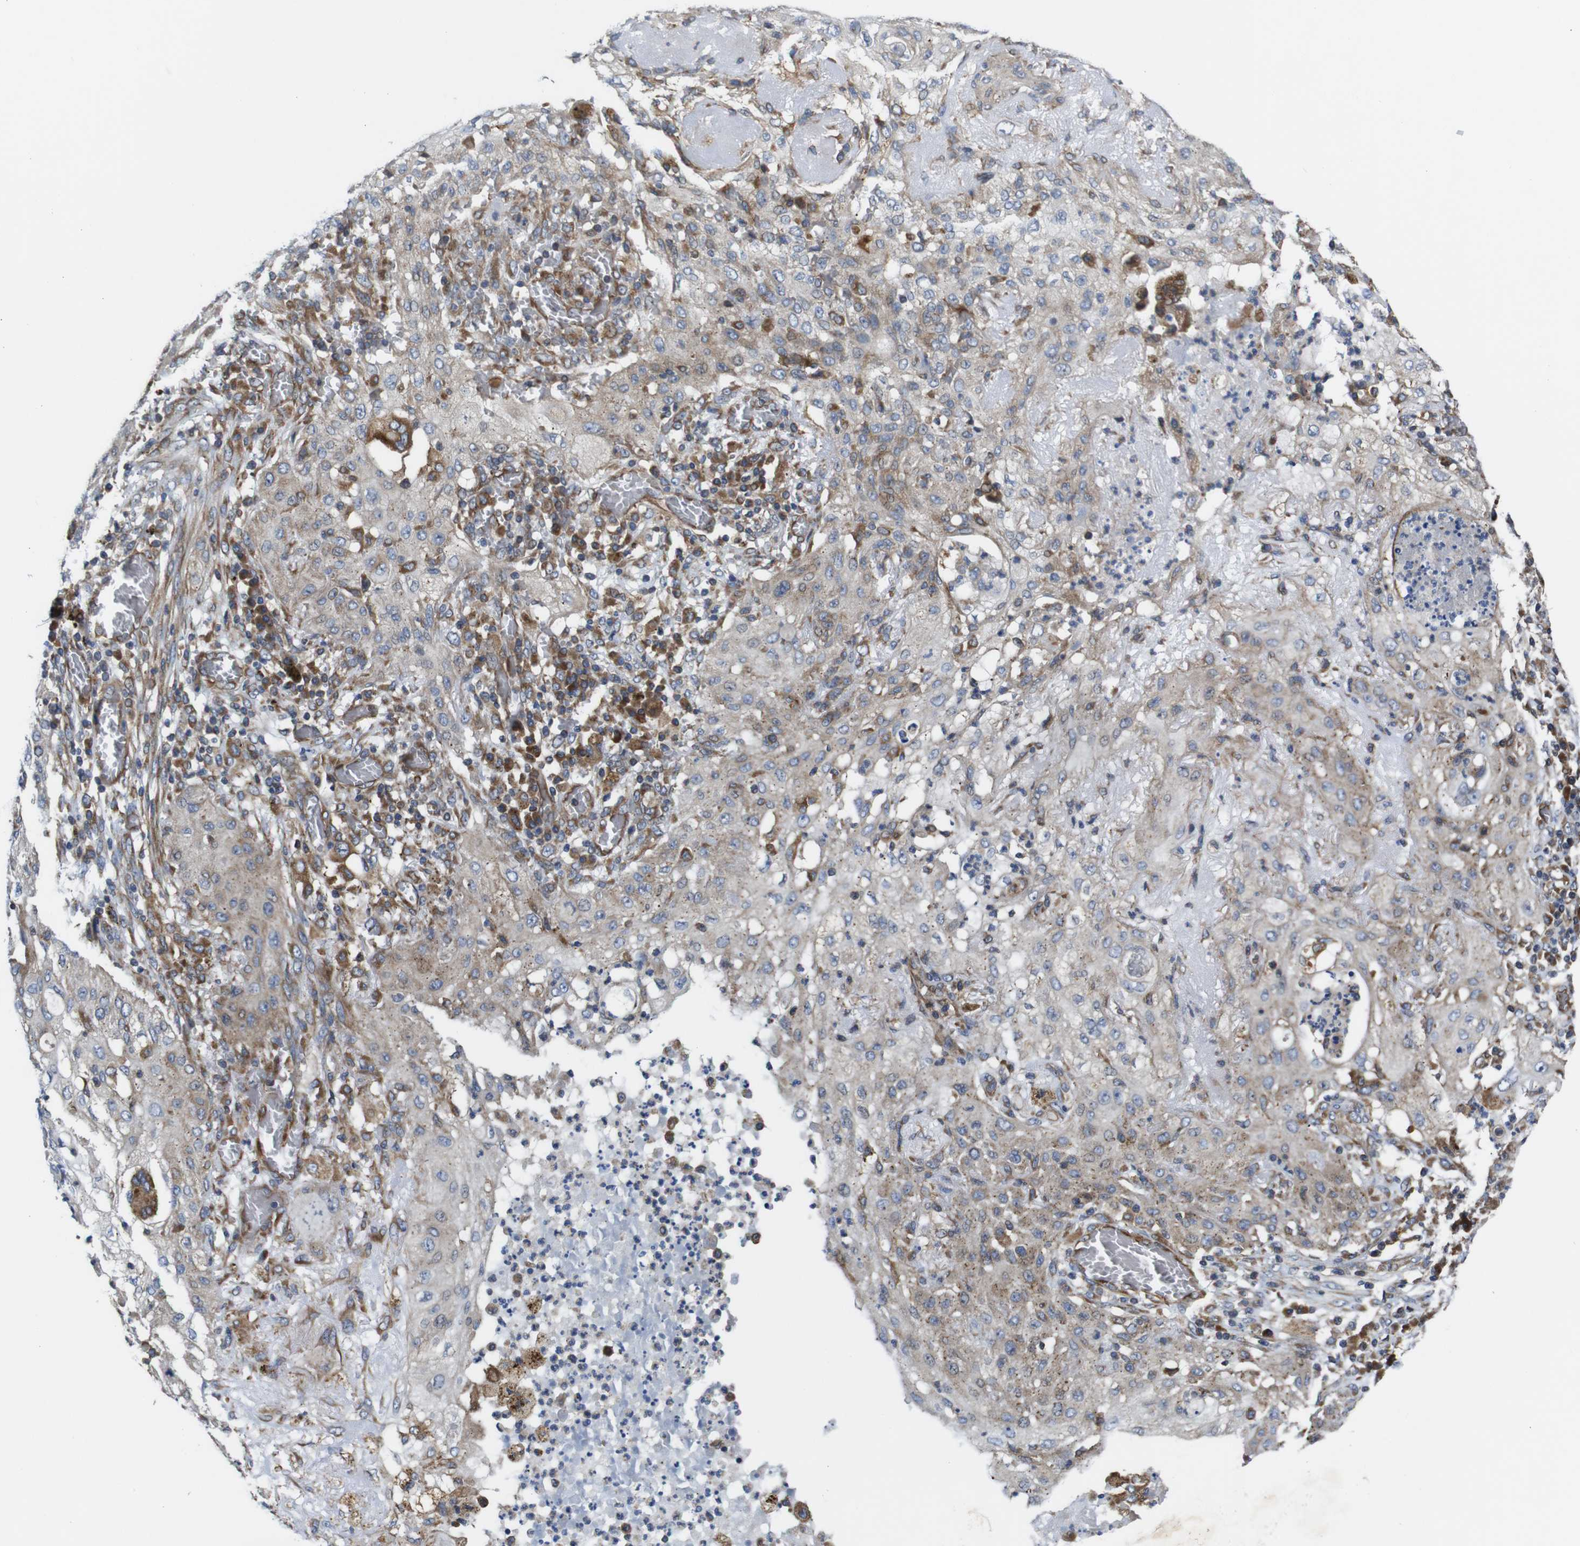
{"staining": {"intensity": "weak", "quantity": ">75%", "location": "cytoplasmic/membranous"}, "tissue": "lung cancer", "cell_type": "Tumor cells", "image_type": "cancer", "snomed": [{"axis": "morphology", "description": "Squamous cell carcinoma, NOS"}, {"axis": "topography", "description": "Lung"}], "caption": "Lung squamous cell carcinoma was stained to show a protein in brown. There is low levels of weak cytoplasmic/membranous positivity in approximately >75% of tumor cells.", "gene": "POMK", "patient": {"sex": "female", "age": 47}}